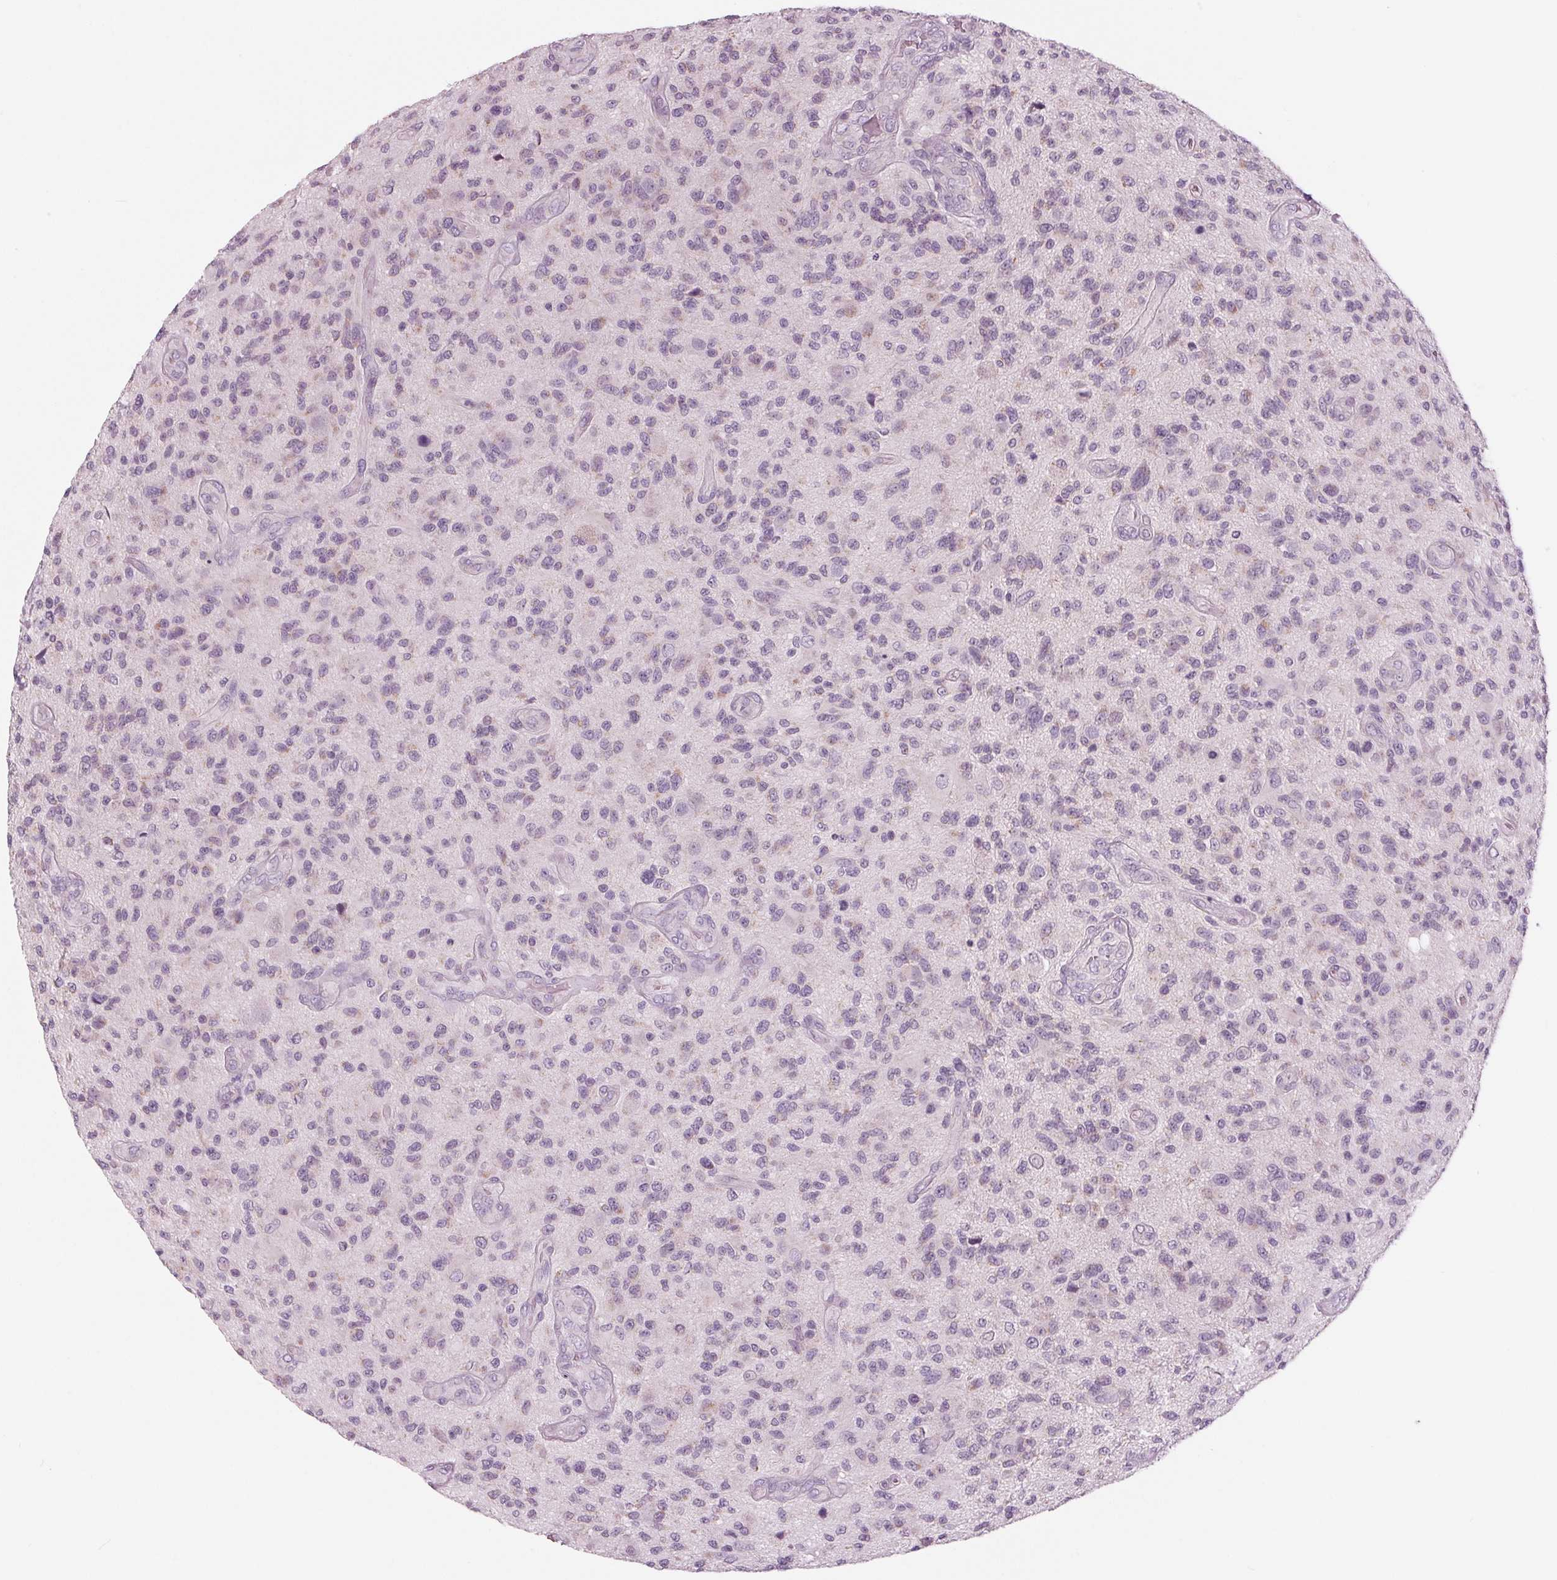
{"staining": {"intensity": "negative", "quantity": "none", "location": "none"}, "tissue": "glioma", "cell_type": "Tumor cells", "image_type": "cancer", "snomed": [{"axis": "morphology", "description": "Glioma, malignant, High grade"}, {"axis": "topography", "description": "Brain"}], "caption": "A high-resolution photomicrograph shows IHC staining of malignant glioma (high-grade), which exhibits no significant staining in tumor cells. (Stains: DAB (3,3'-diaminobenzidine) immunohistochemistry with hematoxylin counter stain, Microscopy: brightfield microscopy at high magnification).", "gene": "SAMD4A", "patient": {"sex": "male", "age": 47}}